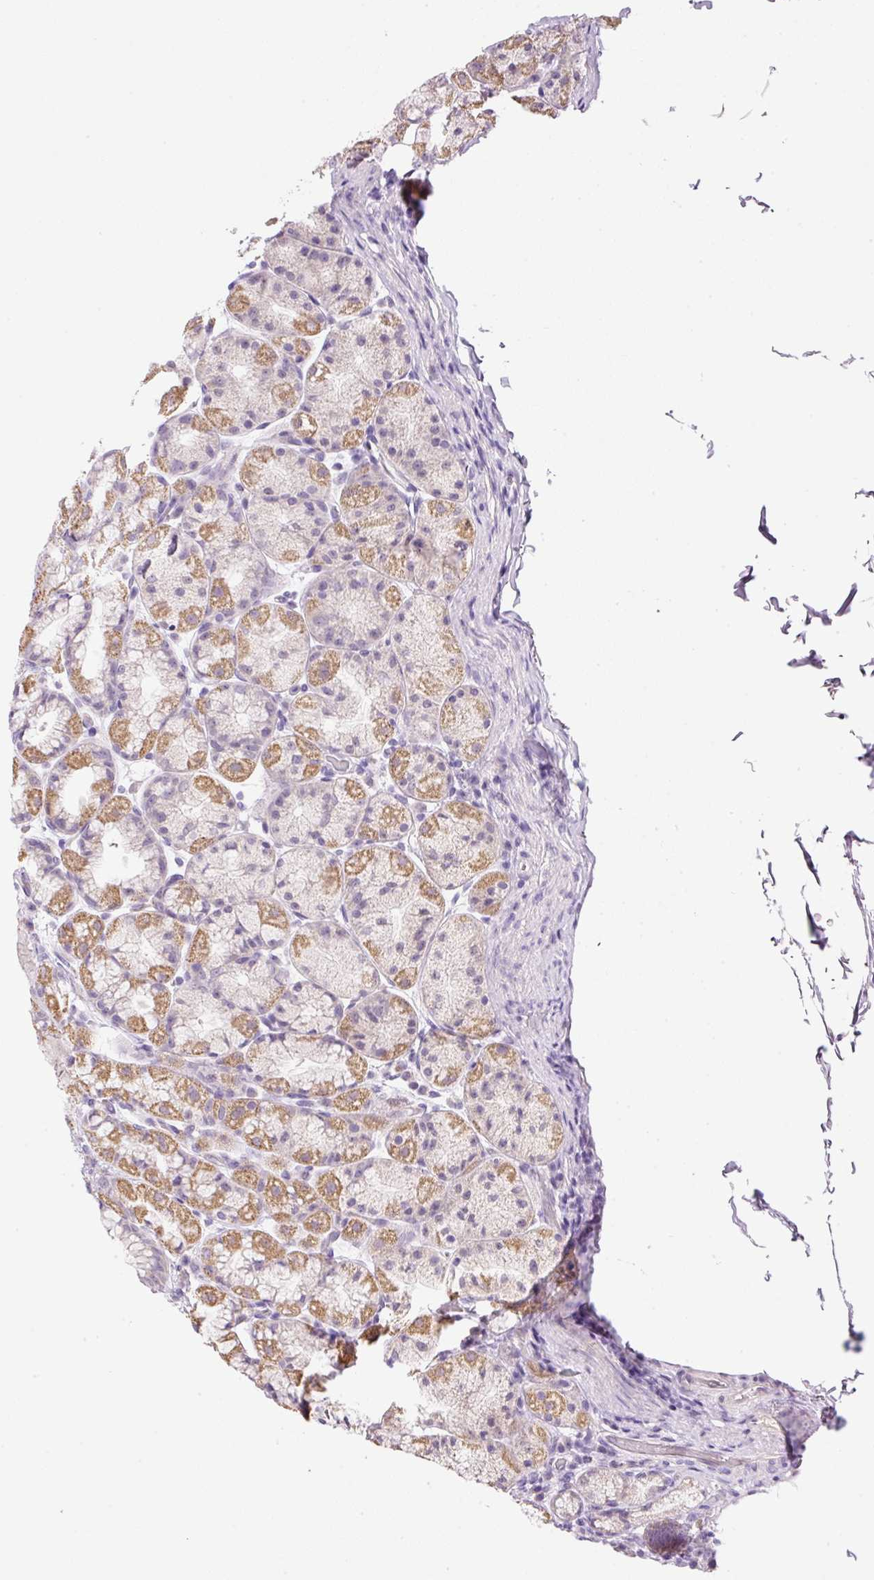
{"staining": {"intensity": "moderate", "quantity": "25%-75%", "location": "cytoplasmic/membranous"}, "tissue": "stomach", "cell_type": "Glandular cells", "image_type": "normal", "snomed": [{"axis": "morphology", "description": "Normal tissue, NOS"}, {"axis": "topography", "description": "Stomach, upper"}, {"axis": "topography", "description": "Stomach"}], "caption": "Immunohistochemical staining of benign human stomach demonstrates medium levels of moderate cytoplasmic/membranous expression in about 25%-75% of glandular cells. Immunohistochemistry (ihc) stains the protein in brown and the nuclei are stained blue.", "gene": "KPNA2", "patient": {"sex": "male", "age": 68}}